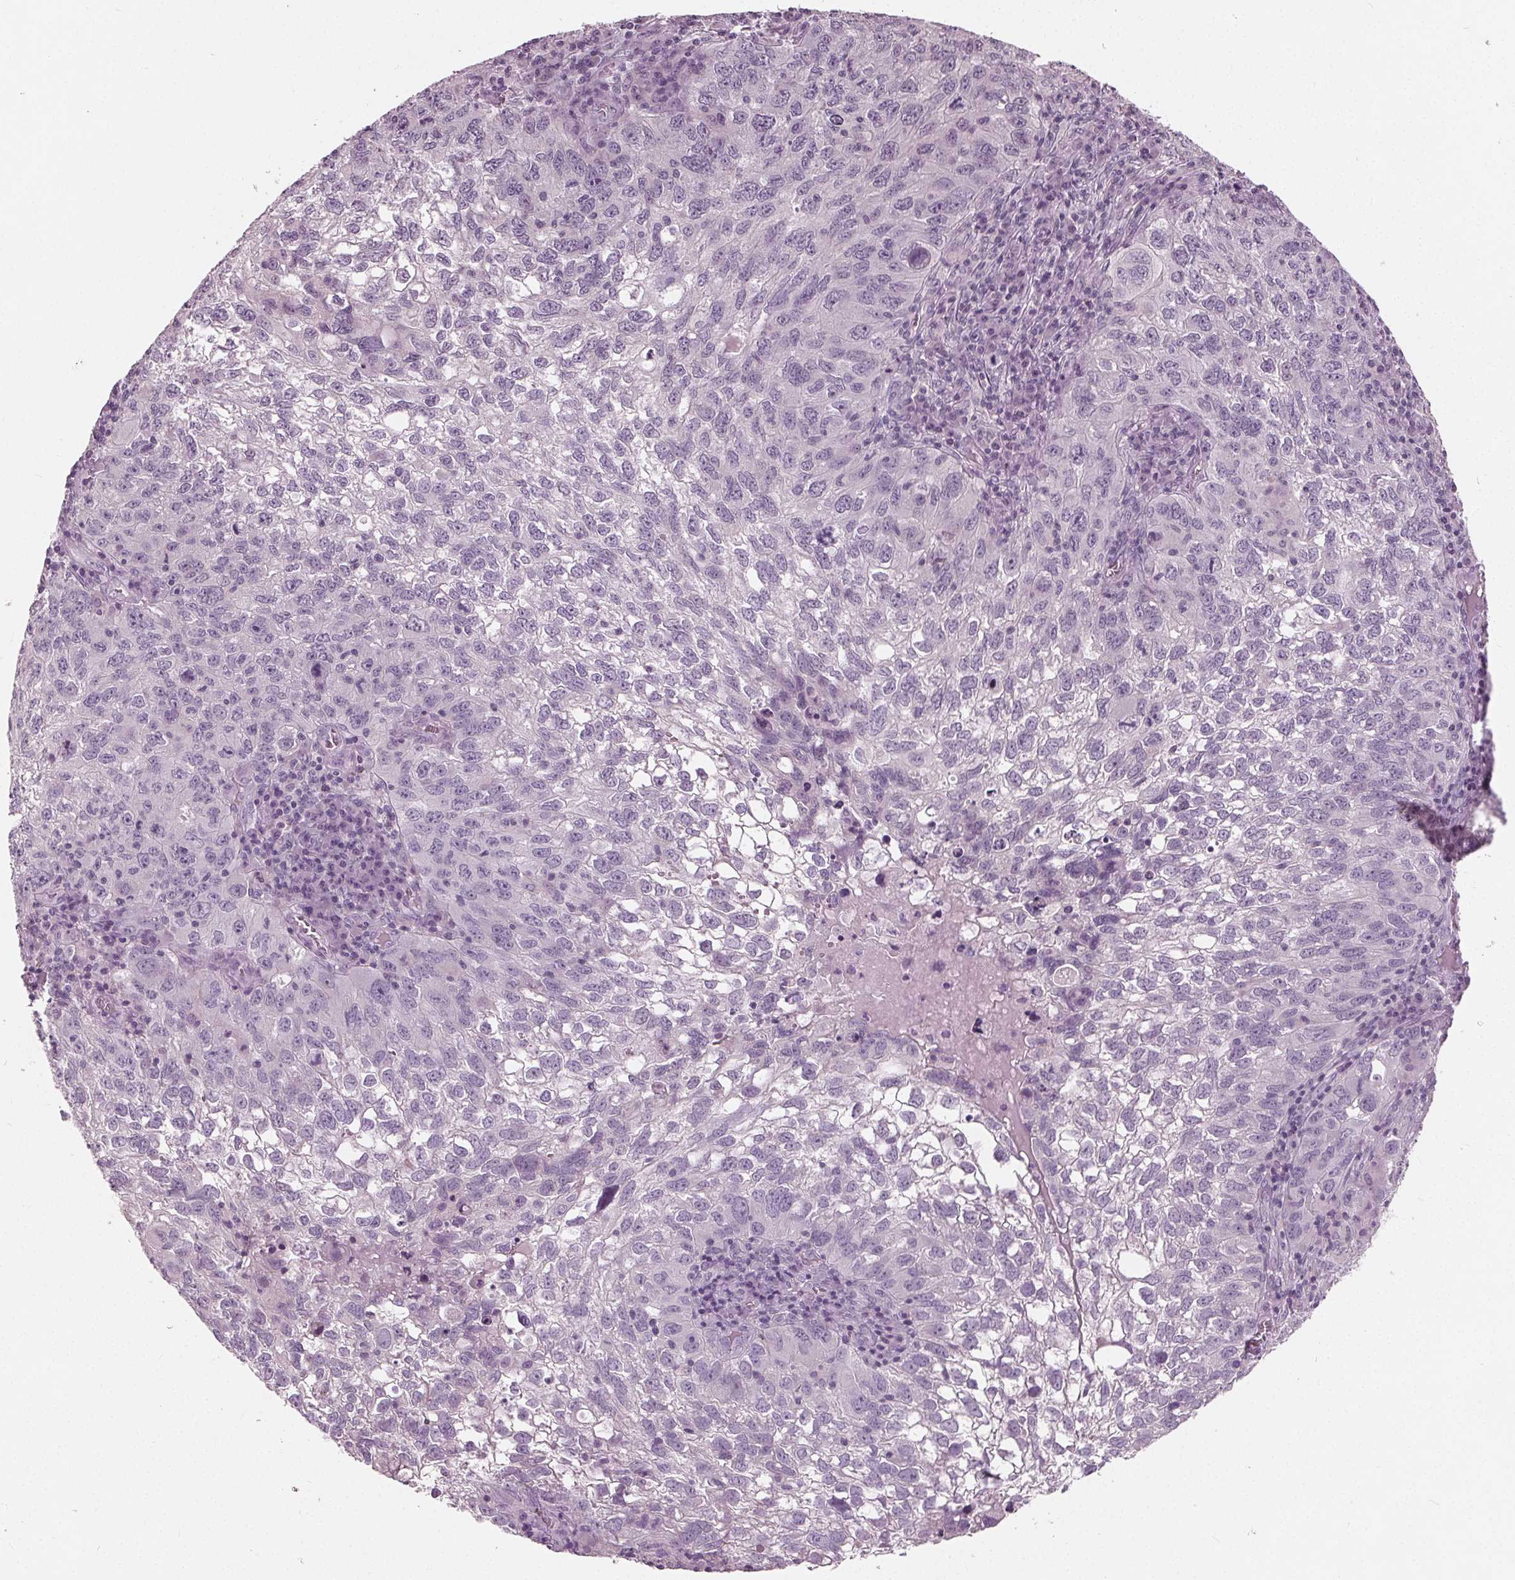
{"staining": {"intensity": "negative", "quantity": "none", "location": "none"}, "tissue": "cervical cancer", "cell_type": "Tumor cells", "image_type": "cancer", "snomed": [{"axis": "morphology", "description": "Squamous cell carcinoma, NOS"}, {"axis": "topography", "description": "Cervix"}], "caption": "Immunohistochemical staining of cervical cancer shows no significant expression in tumor cells.", "gene": "TKFC", "patient": {"sex": "female", "age": 55}}